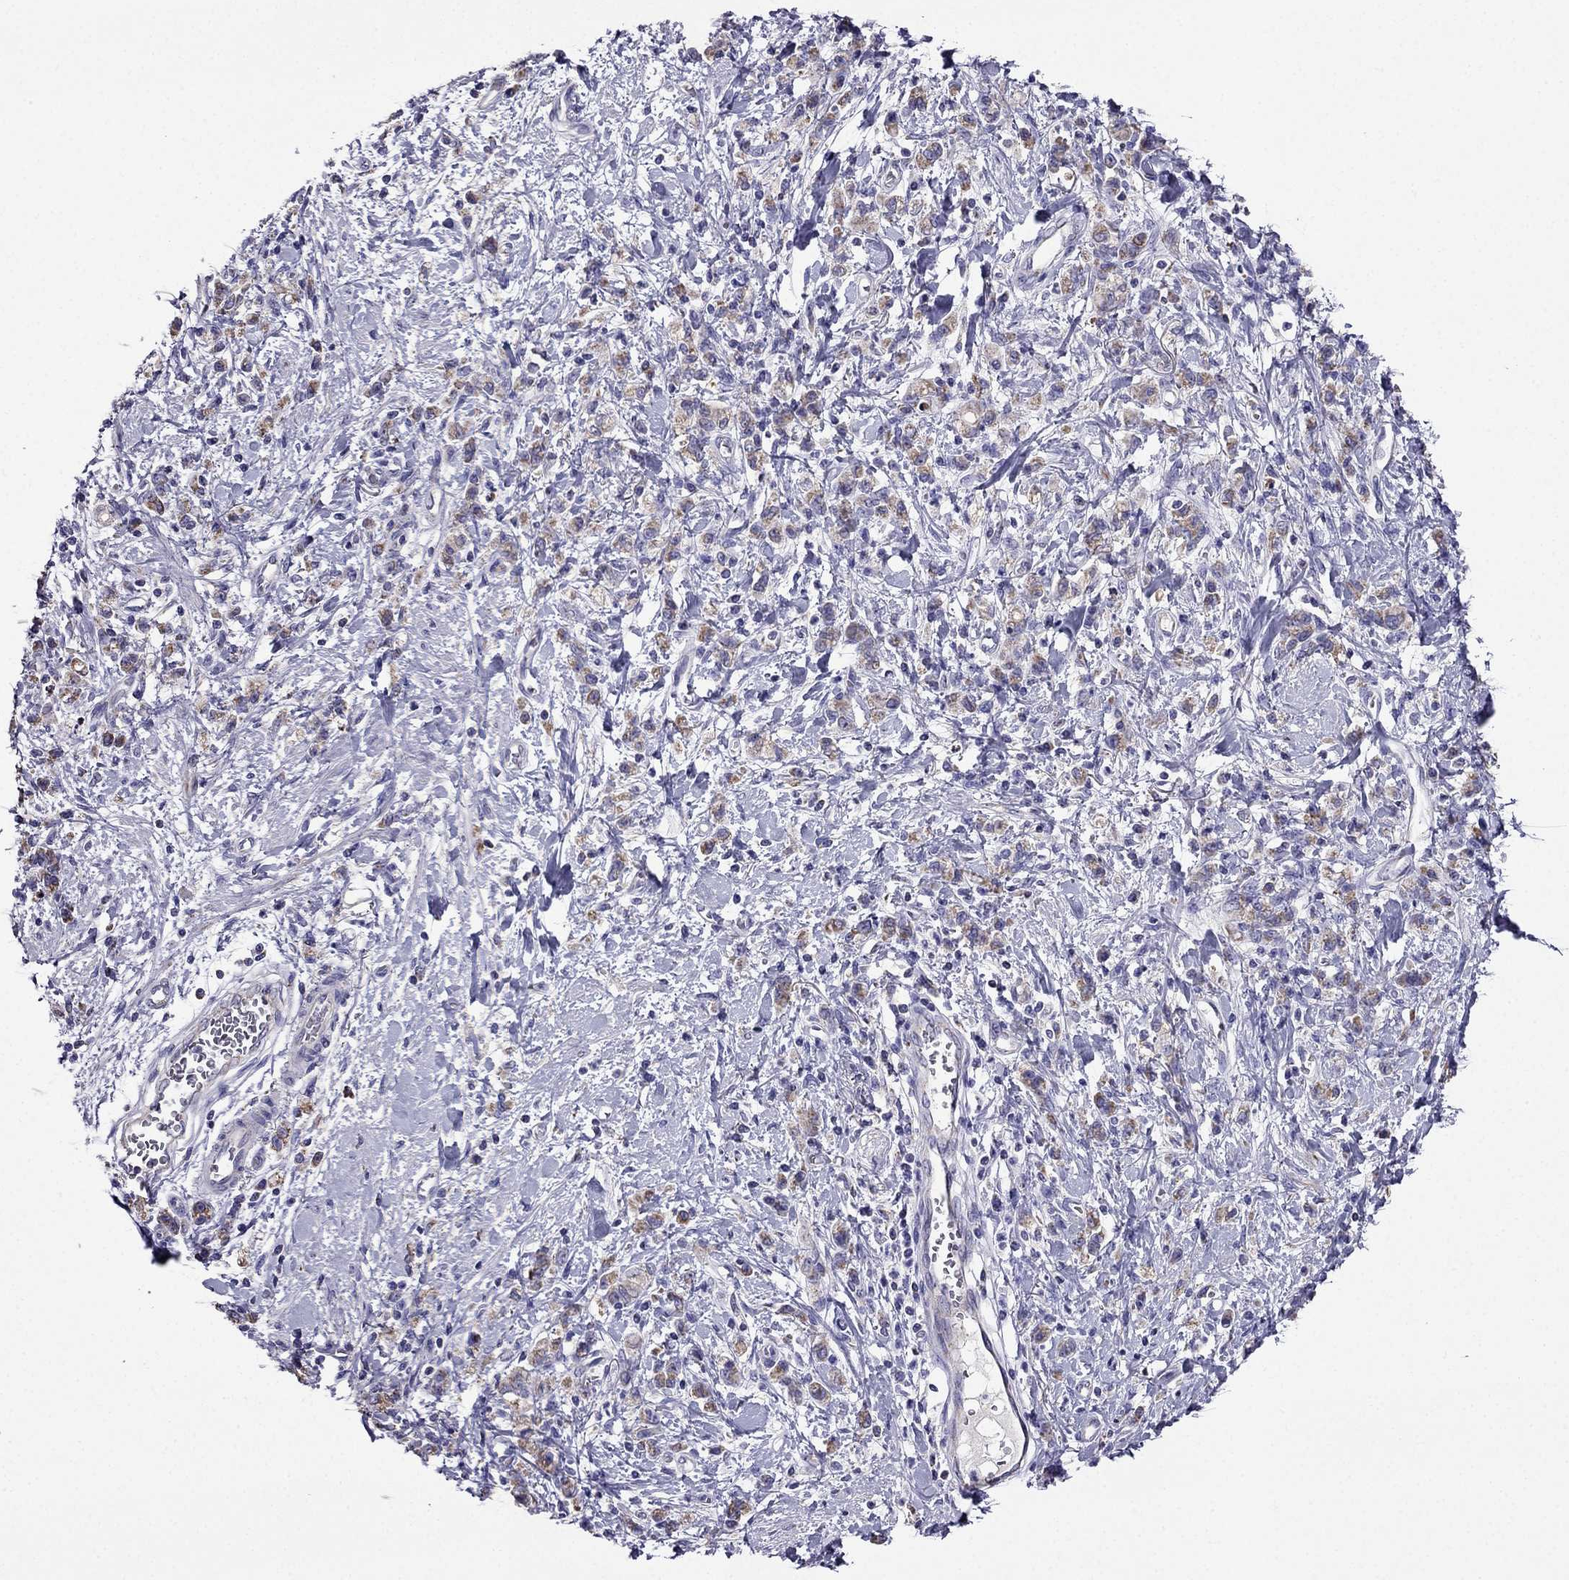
{"staining": {"intensity": "moderate", "quantity": ">75%", "location": "cytoplasmic/membranous"}, "tissue": "stomach cancer", "cell_type": "Tumor cells", "image_type": "cancer", "snomed": [{"axis": "morphology", "description": "Adenocarcinoma, NOS"}, {"axis": "topography", "description": "Stomach"}], "caption": "This image shows immunohistochemistry (IHC) staining of human stomach cancer (adenocarcinoma), with medium moderate cytoplasmic/membranous staining in about >75% of tumor cells.", "gene": "DSC1", "patient": {"sex": "male", "age": 77}}